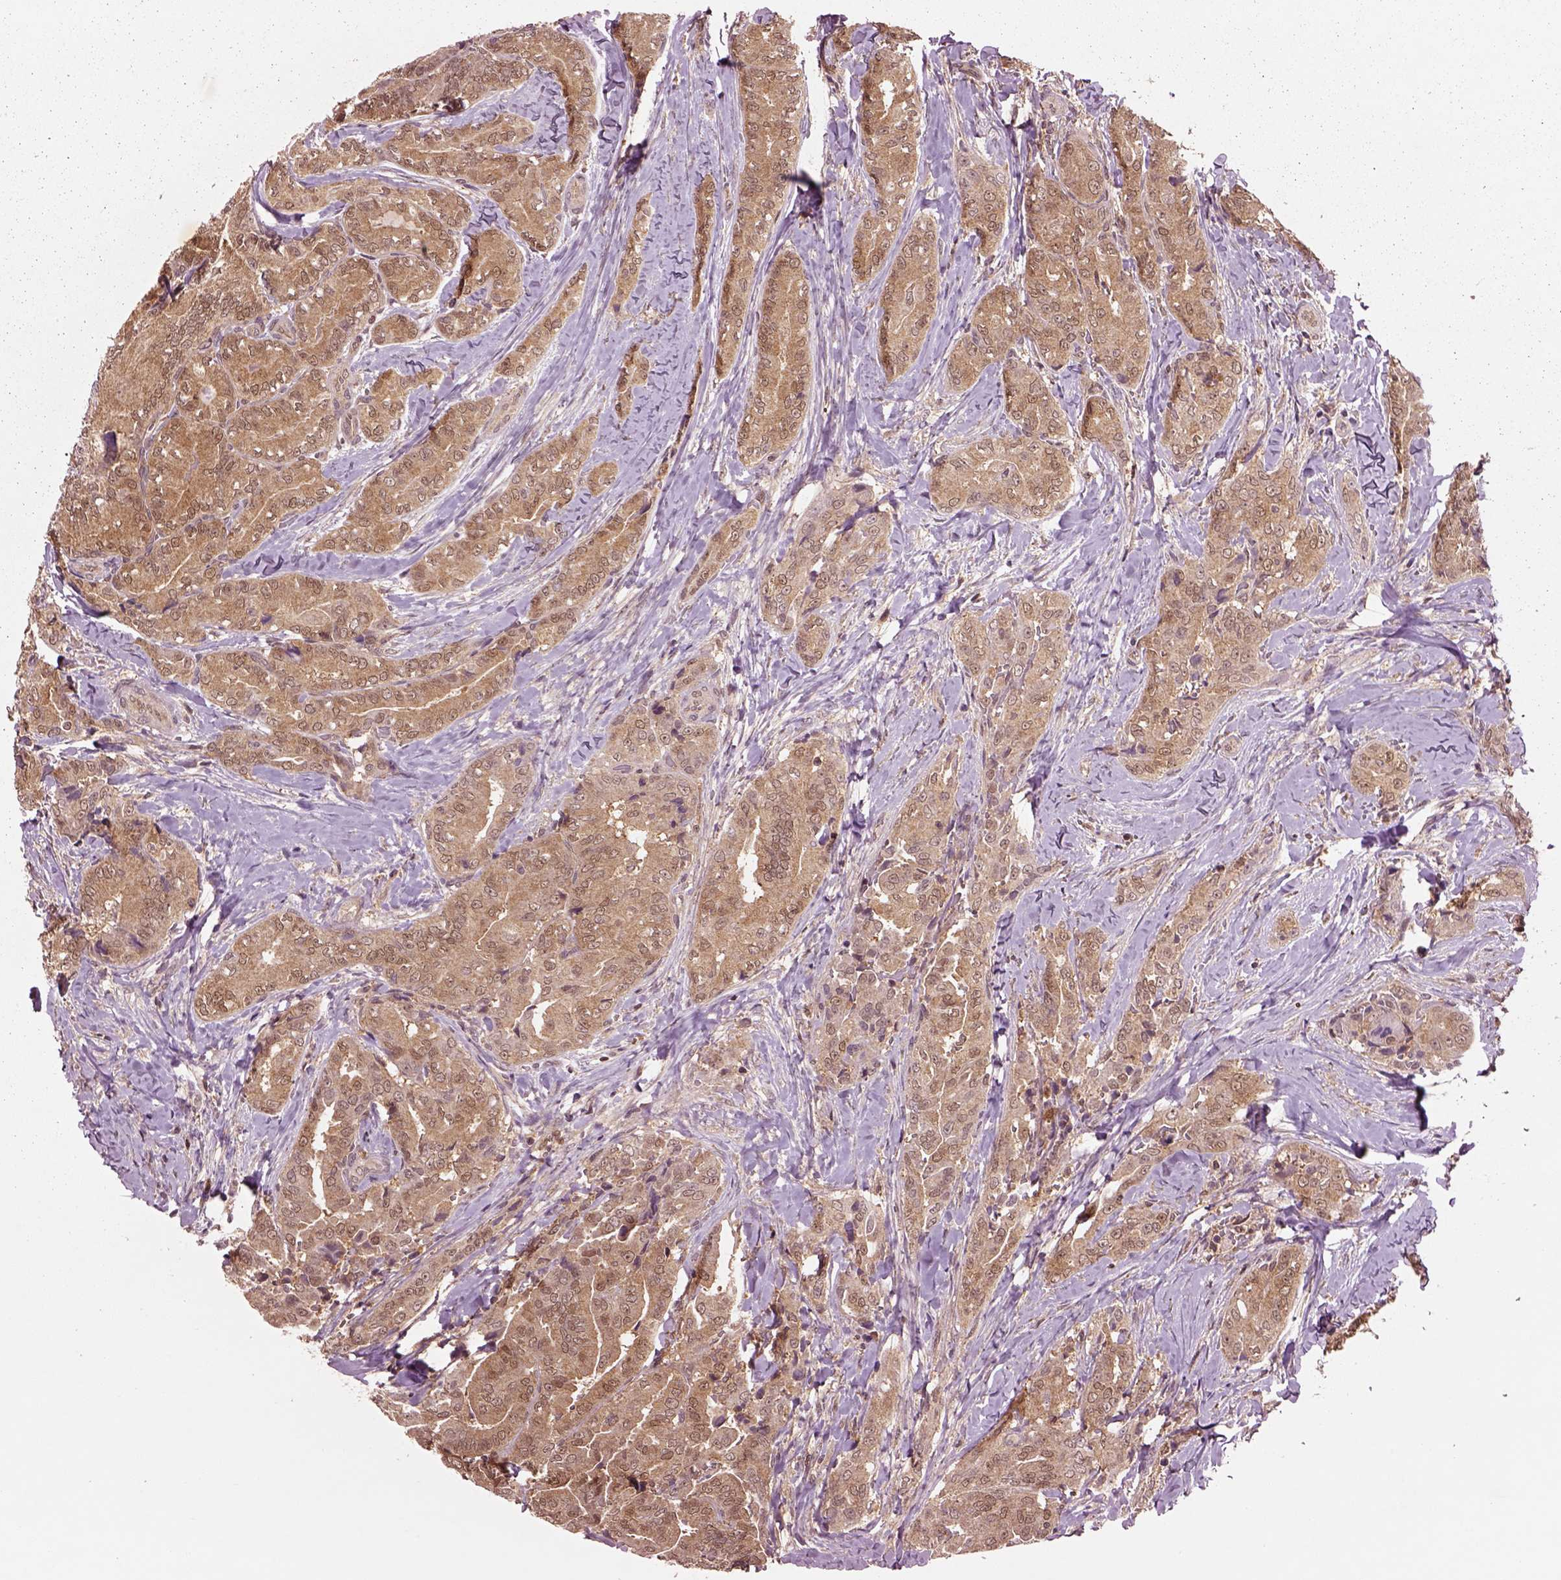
{"staining": {"intensity": "moderate", "quantity": ">75%", "location": "cytoplasmic/membranous"}, "tissue": "thyroid cancer", "cell_type": "Tumor cells", "image_type": "cancer", "snomed": [{"axis": "morphology", "description": "Papillary adenocarcinoma, NOS"}, {"axis": "topography", "description": "Thyroid gland"}], "caption": "Immunohistochemical staining of human papillary adenocarcinoma (thyroid) reveals moderate cytoplasmic/membranous protein positivity in approximately >75% of tumor cells.", "gene": "MDP1", "patient": {"sex": "male", "age": 61}}